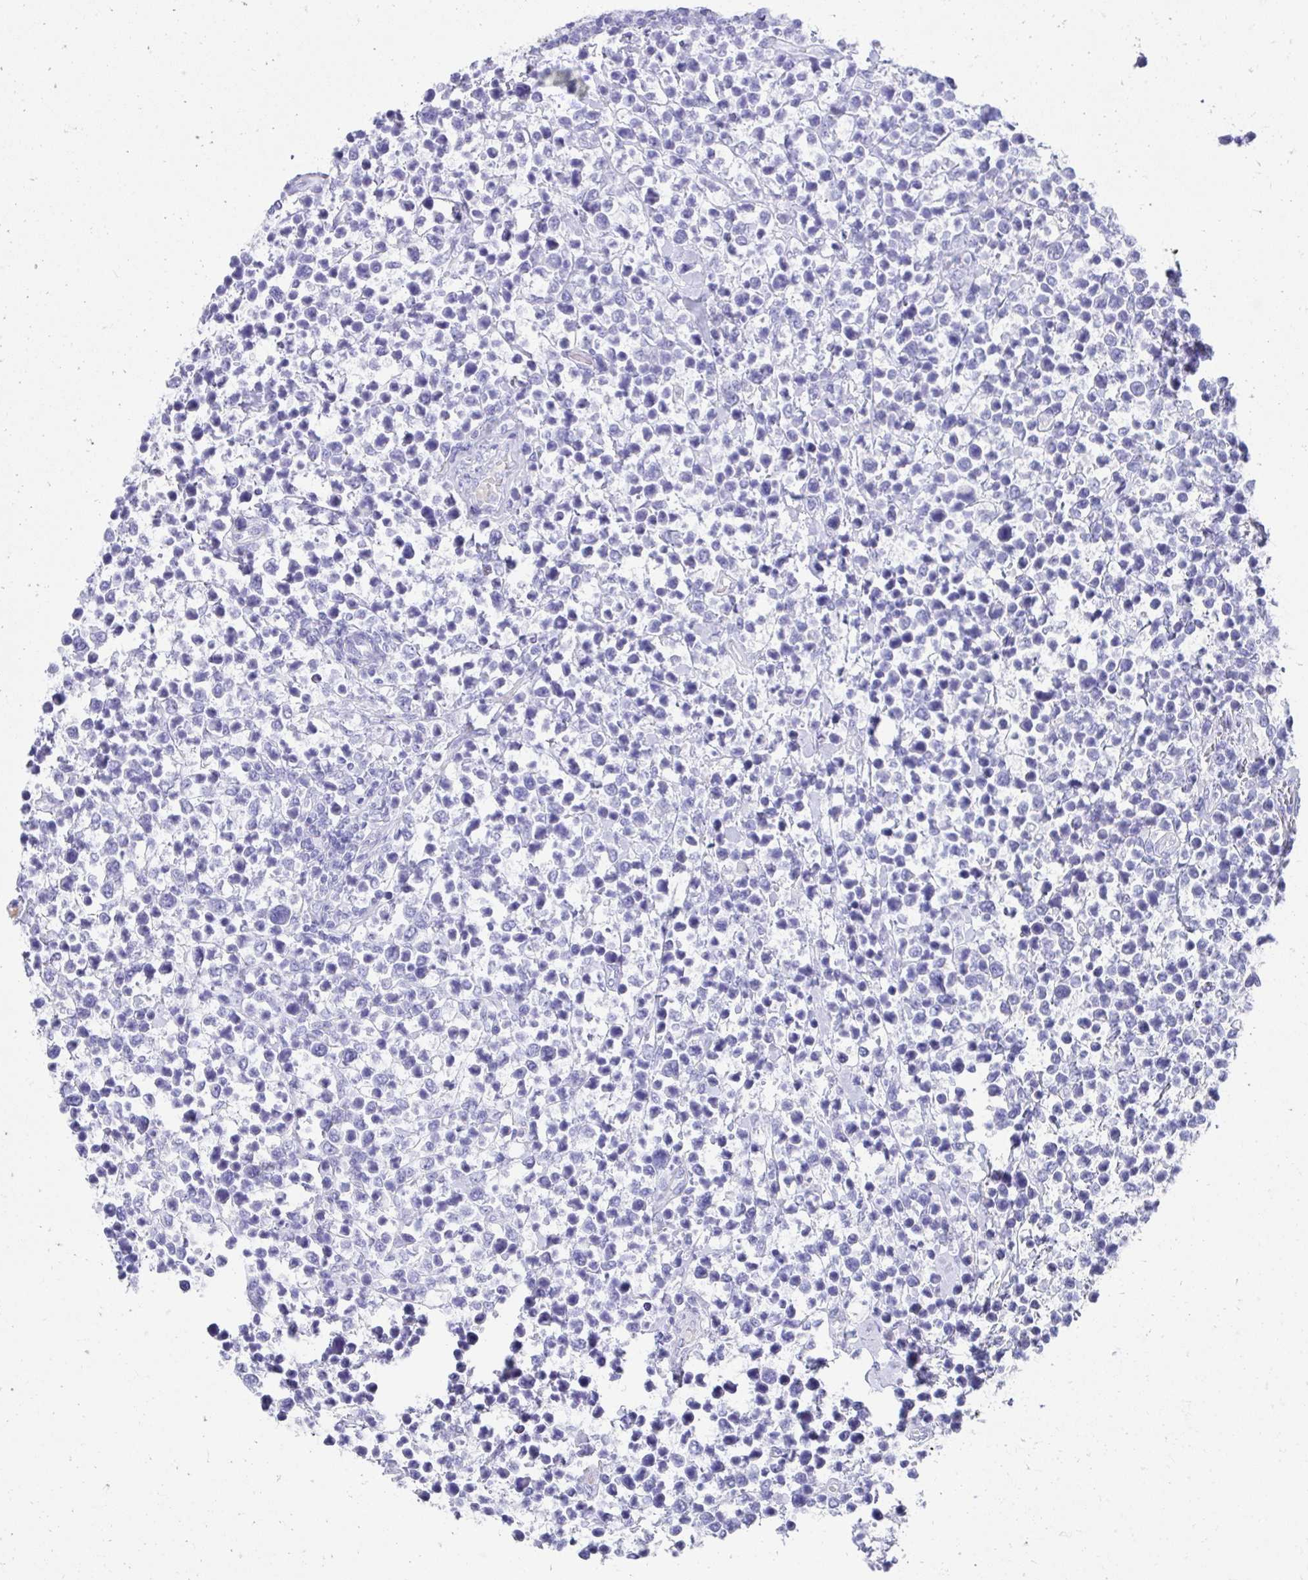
{"staining": {"intensity": "negative", "quantity": "none", "location": "none"}, "tissue": "lymphoma", "cell_type": "Tumor cells", "image_type": "cancer", "snomed": [{"axis": "morphology", "description": "Malignant lymphoma, non-Hodgkin's type, High grade"}, {"axis": "topography", "description": "Soft tissue"}], "caption": "Tumor cells are negative for protein expression in human high-grade malignant lymphoma, non-Hodgkin's type.", "gene": "TNNT1", "patient": {"sex": "female", "age": 56}}